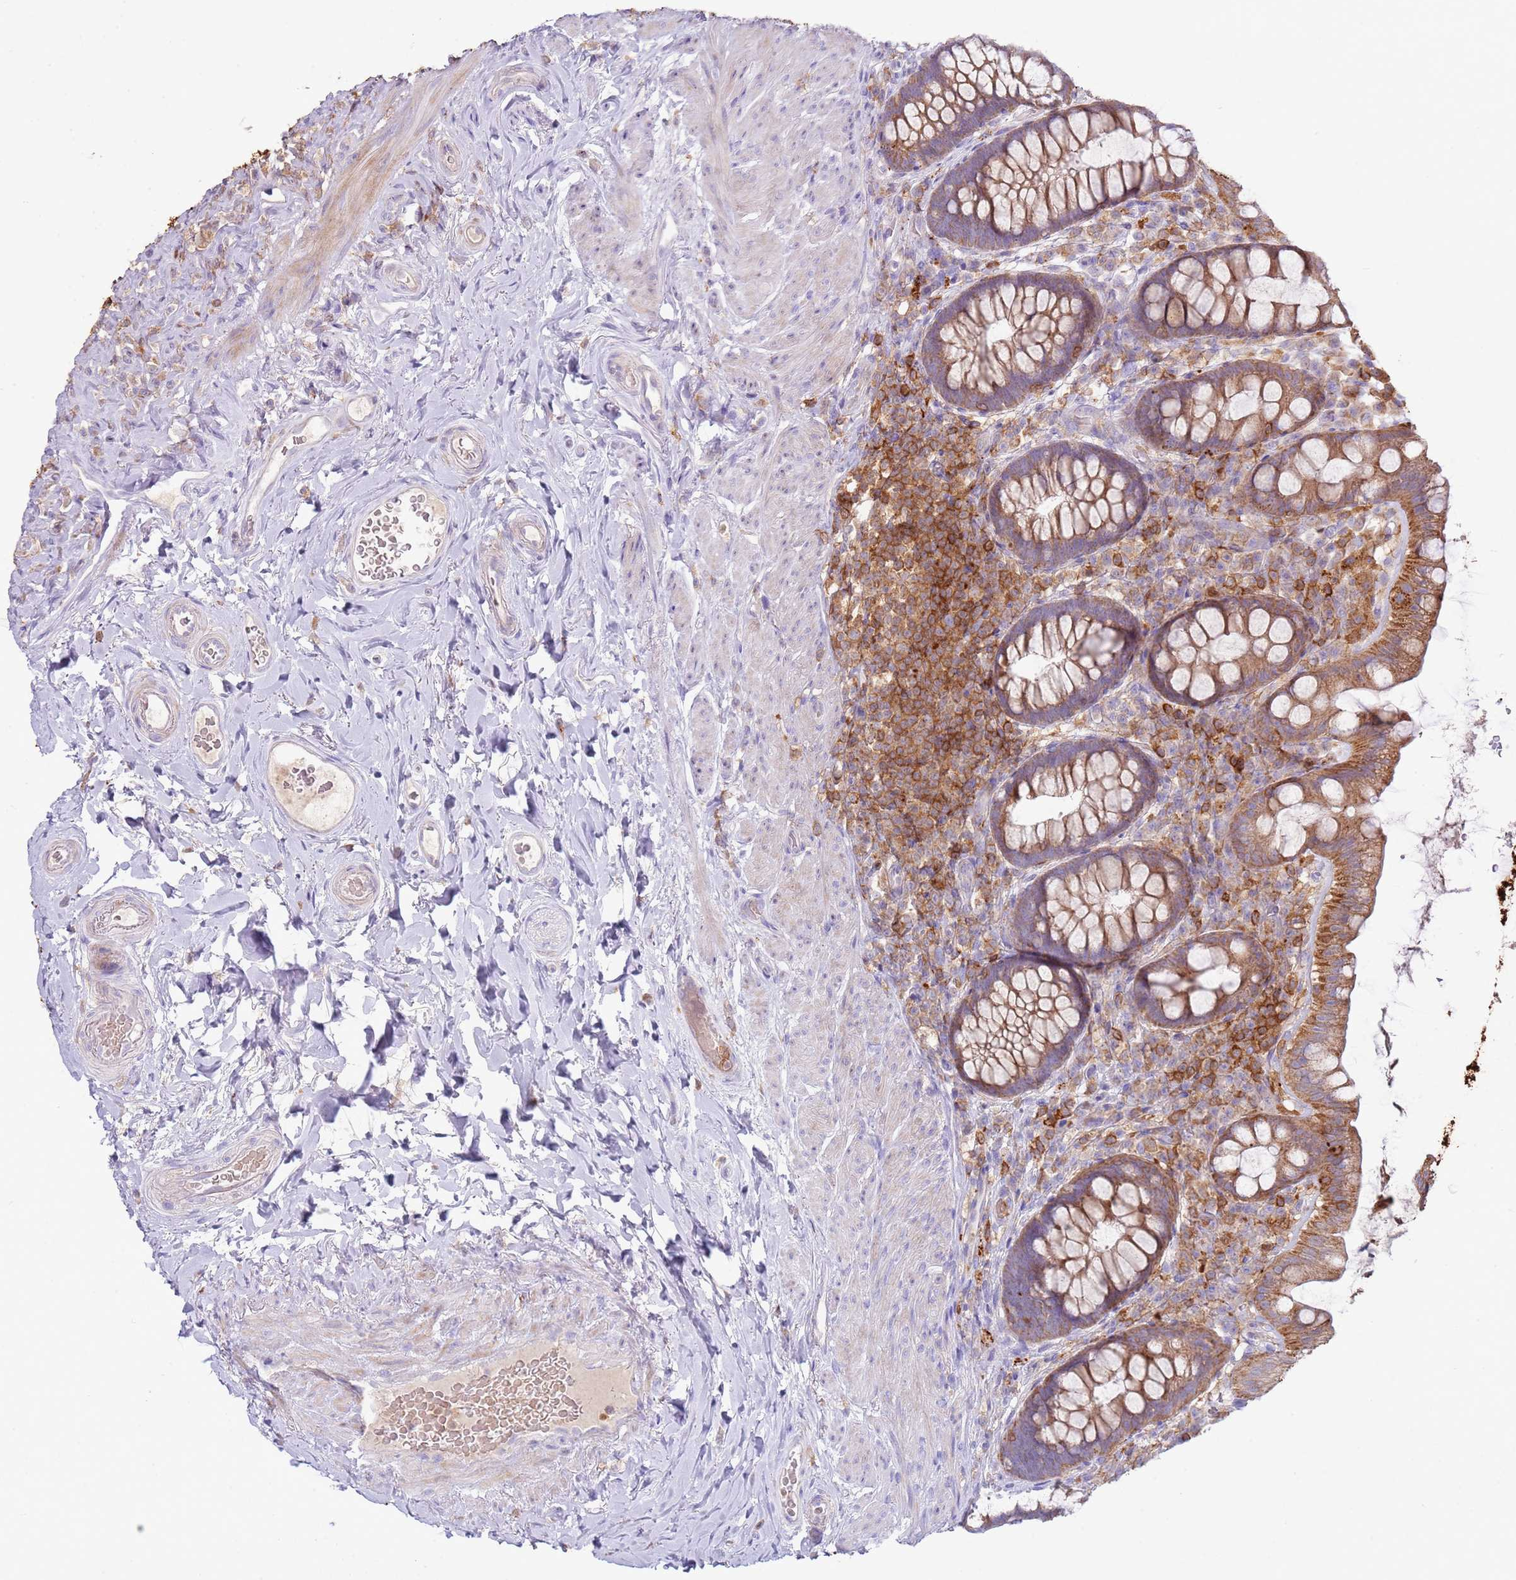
{"staining": {"intensity": "strong", "quantity": ">75%", "location": "cytoplasmic/membranous"}, "tissue": "rectum", "cell_type": "Glandular cells", "image_type": "normal", "snomed": [{"axis": "morphology", "description": "Normal tissue, NOS"}, {"axis": "topography", "description": "Rectum"}, {"axis": "topography", "description": "Peripheral nerve tissue"}], "caption": "Immunohistochemical staining of benign human rectum exhibits >75% levels of strong cytoplasmic/membranous protein staining in about >75% of glandular cells.", "gene": "TTPAL", "patient": {"sex": "female", "age": 69}}